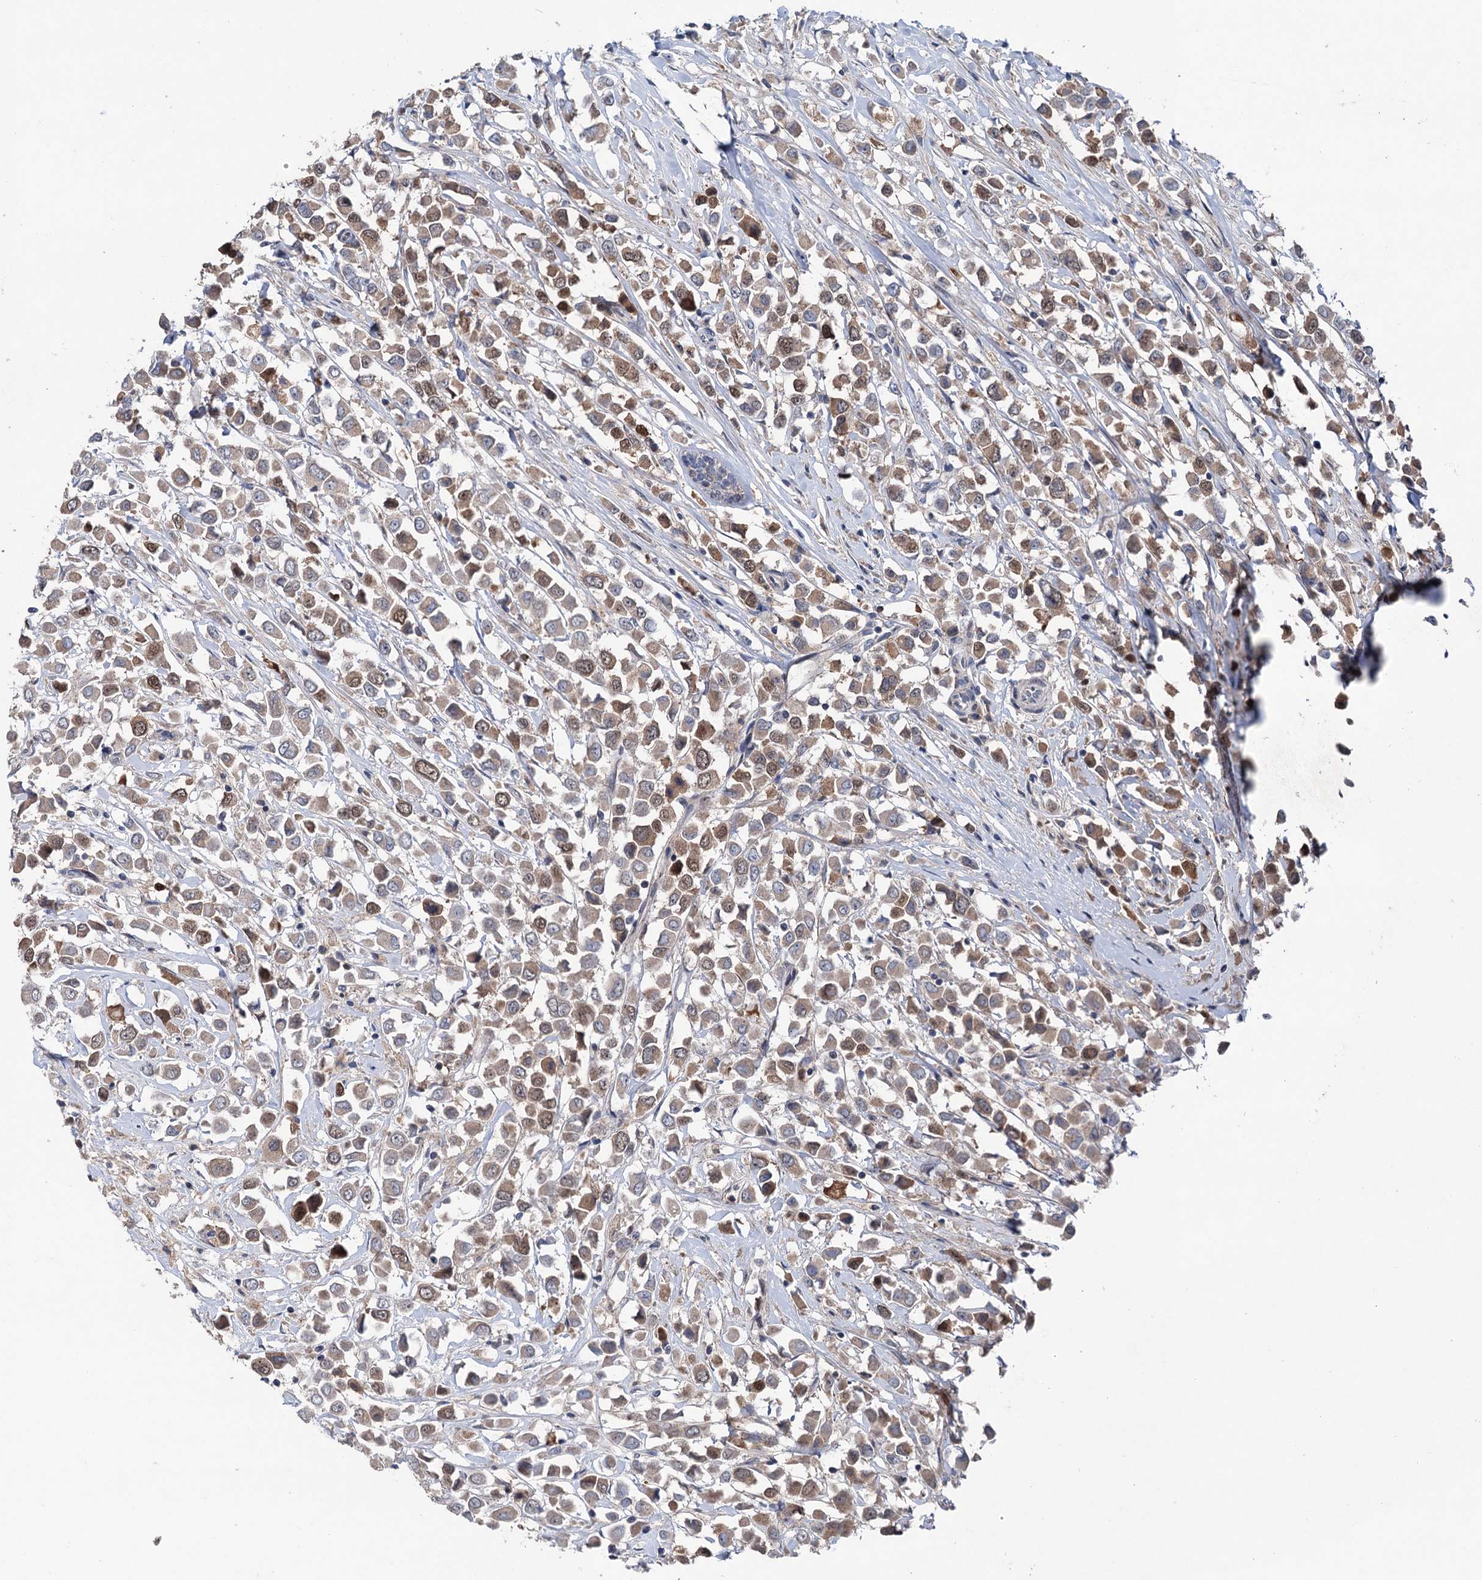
{"staining": {"intensity": "moderate", "quantity": "25%-75%", "location": "cytoplasmic/membranous"}, "tissue": "breast cancer", "cell_type": "Tumor cells", "image_type": "cancer", "snomed": [{"axis": "morphology", "description": "Duct carcinoma"}, {"axis": "topography", "description": "Breast"}], "caption": "High-magnification brightfield microscopy of infiltrating ductal carcinoma (breast) stained with DAB (3,3'-diaminobenzidine) (brown) and counterstained with hematoxylin (blue). tumor cells exhibit moderate cytoplasmic/membranous staining is present in approximately25%-75% of cells. (DAB (3,3'-diaminobenzidine) IHC with brightfield microscopy, high magnification).", "gene": "NCAPD2", "patient": {"sex": "female", "age": 61}}